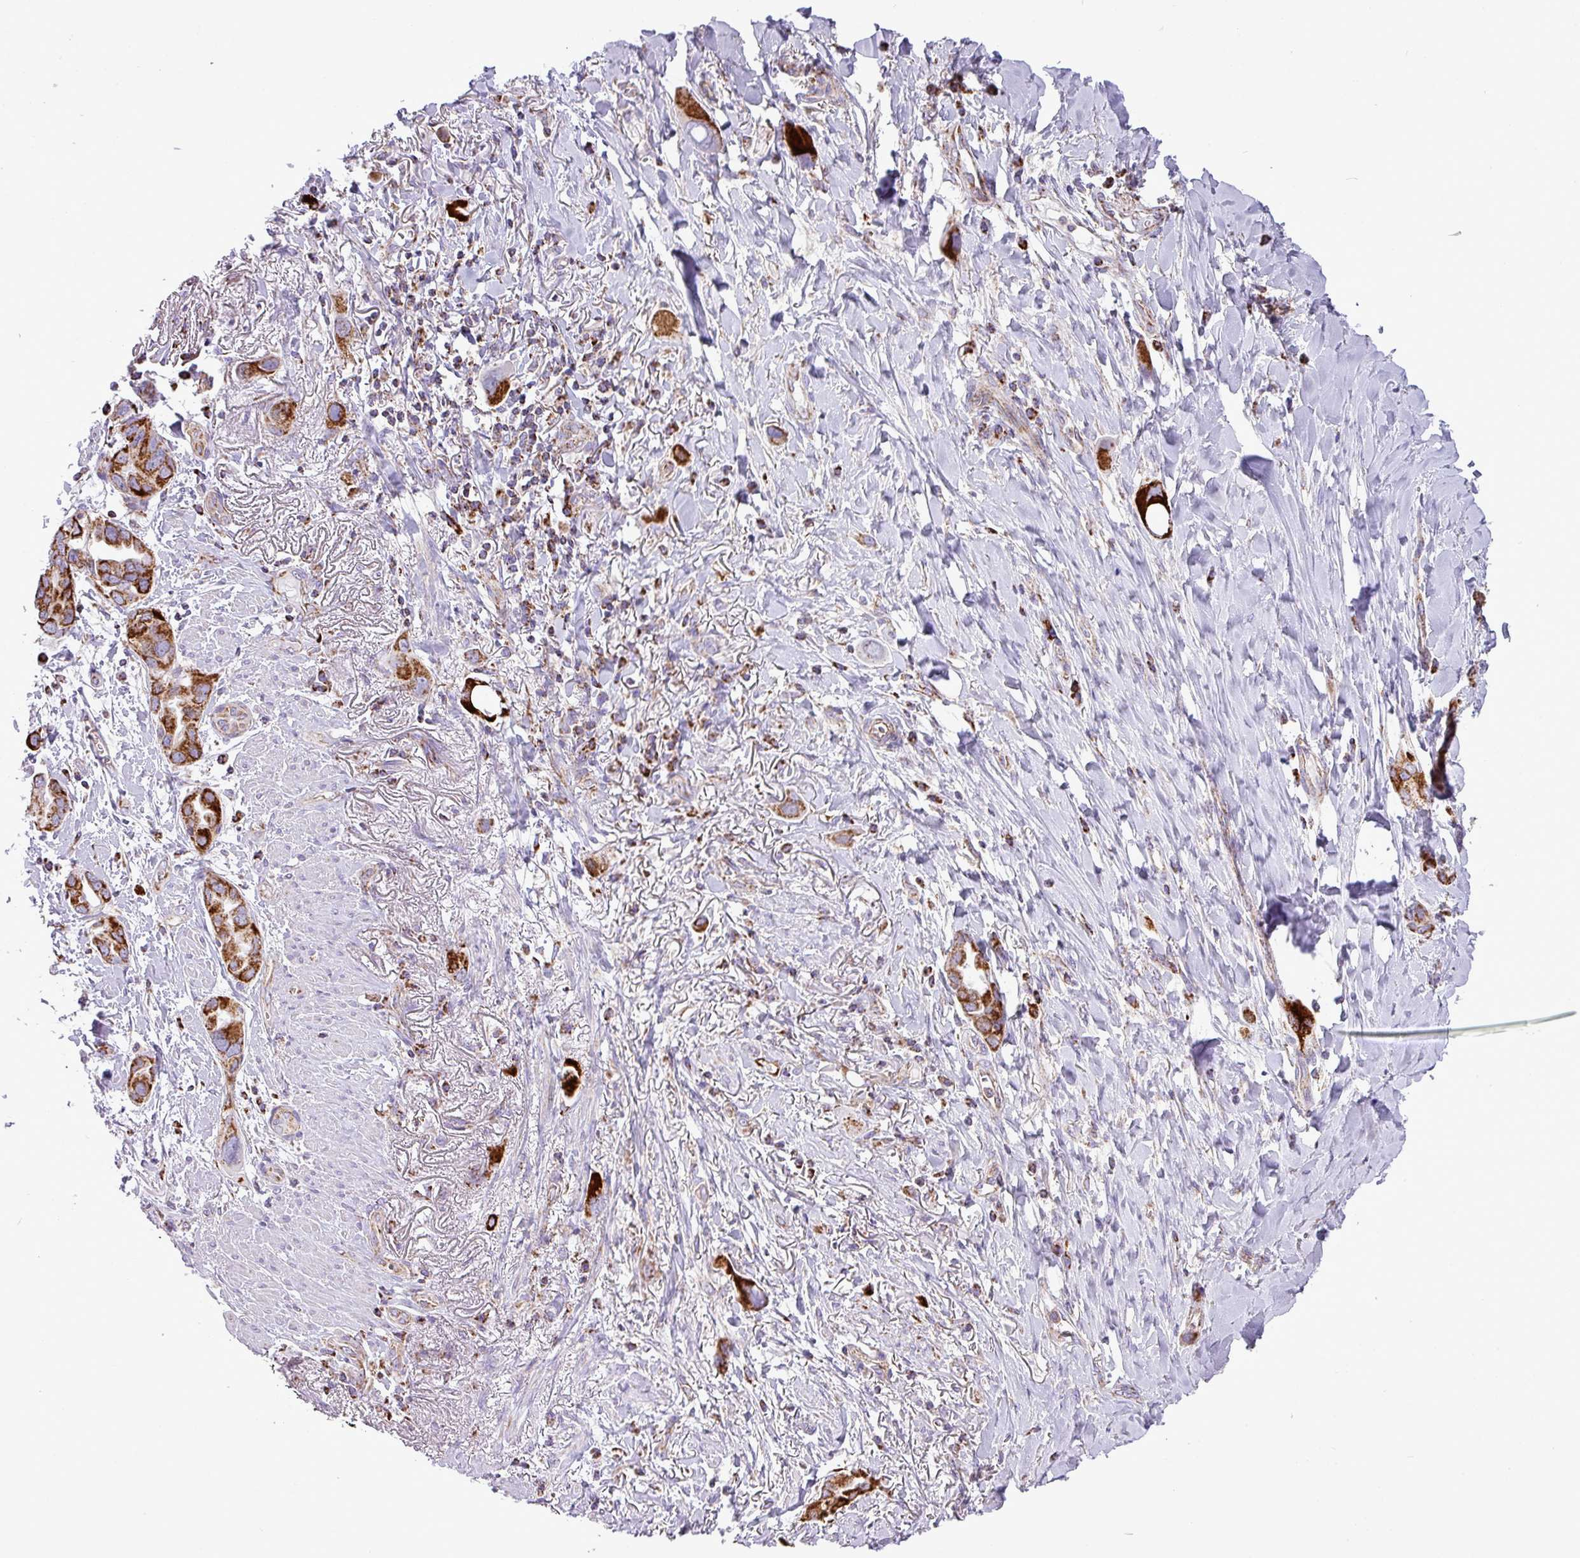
{"staining": {"intensity": "strong", "quantity": ">75%", "location": "cytoplasmic/membranous"}, "tissue": "lung cancer", "cell_type": "Tumor cells", "image_type": "cancer", "snomed": [{"axis": "morphology", "description": "Adenocarcinoma, NOS"}, {"axis": "topography", "description": "Lung"}], "caption": "Lung cancer (adenocarcinoma) stained with DAB (3,3'-diaminobenzidine) immunohistochemistry (IHC) displays high levels of strong cytoplasmic/membranous staining in about >75% of tumor cells.", "gene": "ZNF81", "patient": {"sex": "male", "age": 76}}